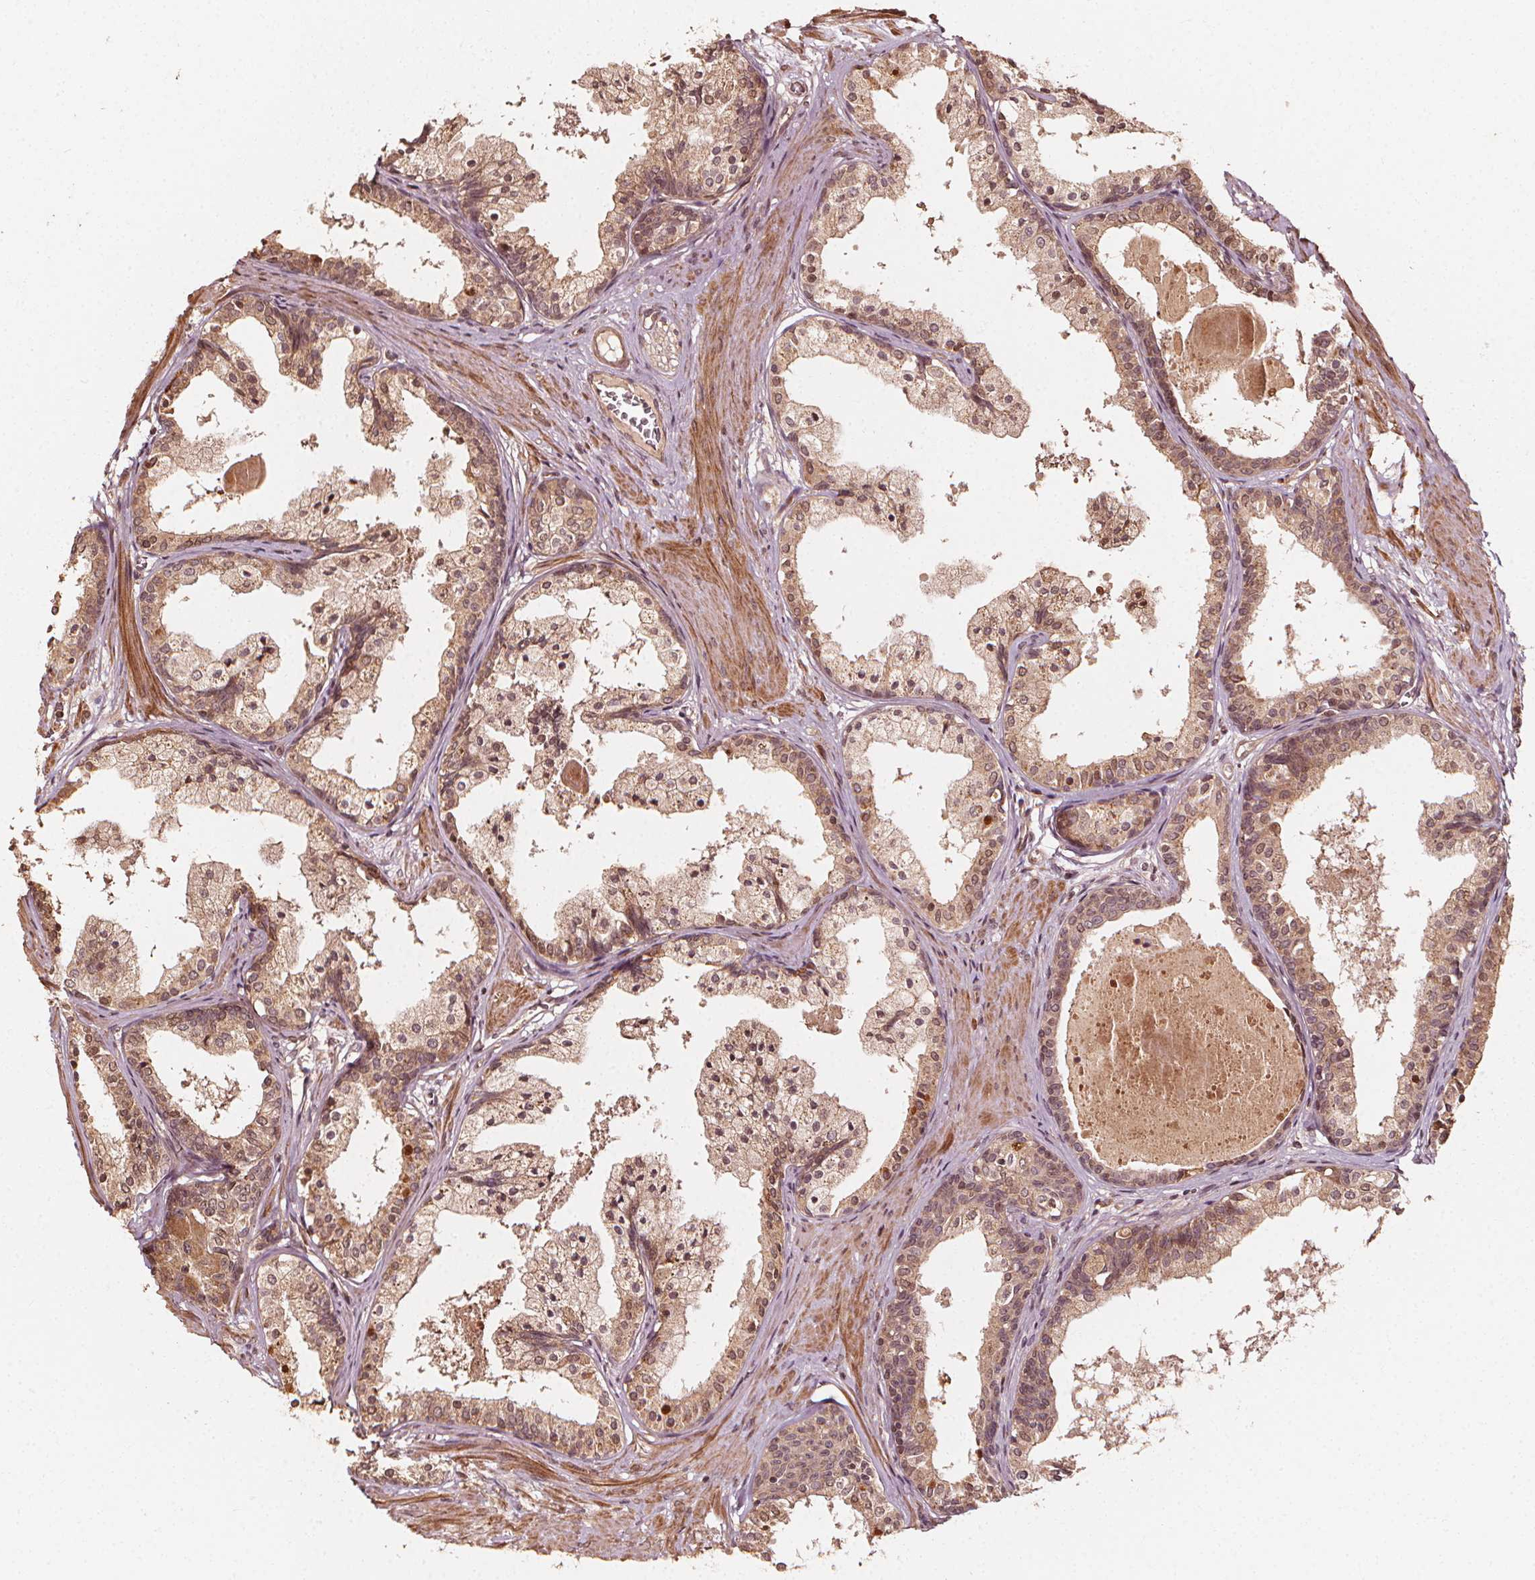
{"staining": {"intensity": "moderate", "quantity": ">75%", "location": "cytoplasmic/membranous,nuclear"}, "tissue": "prostate", "cell_type": "Glandular cells", "image_type": "normal", "snomed": [{"axis": "morphology", "description": "Normal tissue, NOS"}, {"axis": "topography", "description": "Prostate"}], "caption": "Normal prostate displays moderate cytoplasmic/membranous,nuclear staining in about >75% of glandular cells, visualized by immunohistochemistry. Ihc stains the protein in brown and the nuclei are stained blue.", "gene": "NPC1", "patient": {"sex": "male", "age": 61}}